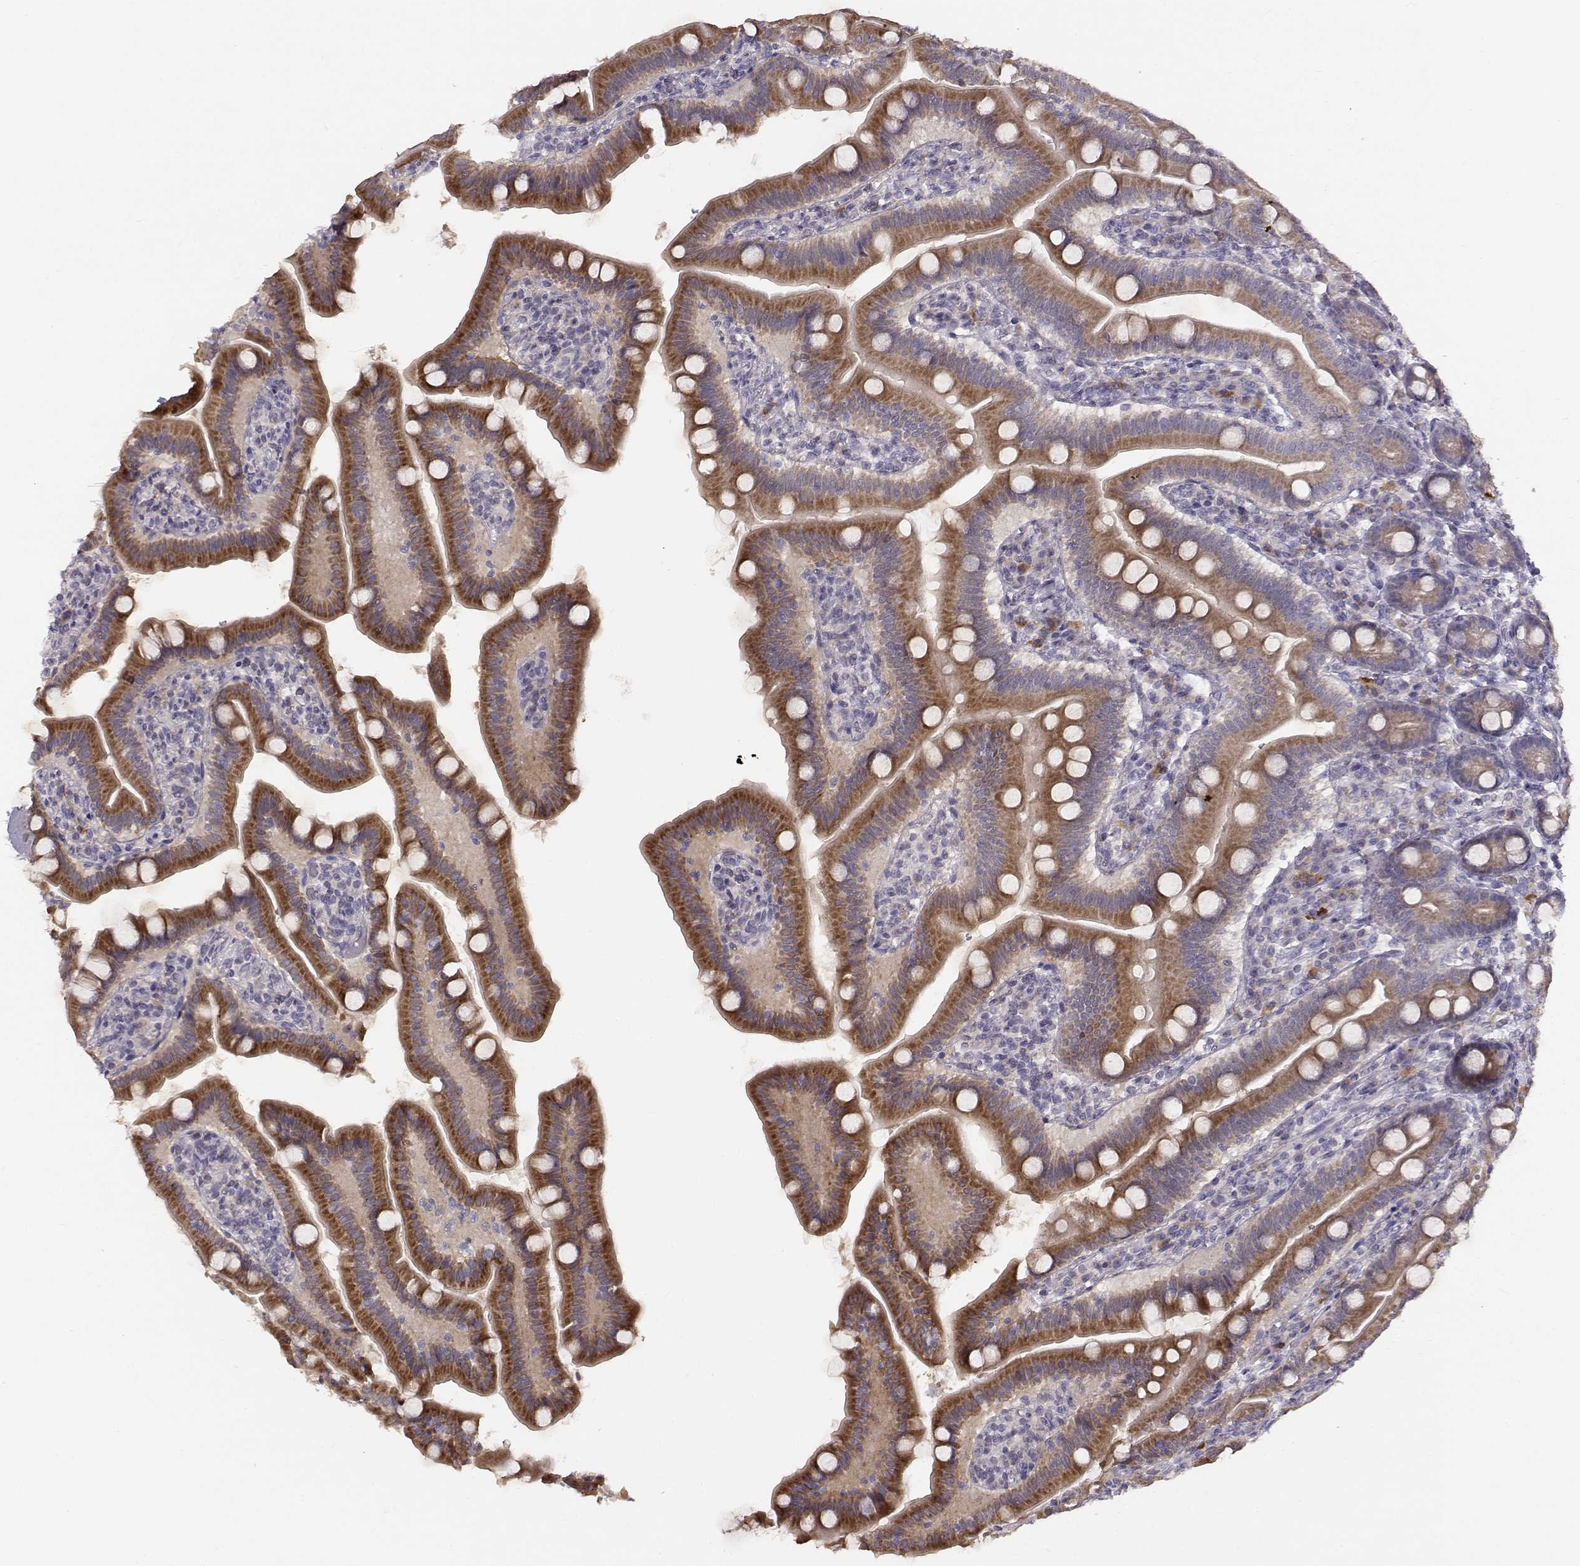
{"staining": {"intensity": "strong", "quantity": "25%-75%", "location": "cytoplasmic/membranous"}, "tissue": "small intestine", "cell_type": "Glandular cells", "image_type": "normal", "snomed": [{"axis": "morphology", "description": "Normal tissue, NOS"}, {"axis": "topography", "description": "Small intestine"}], "caption": "Immunohistochemical staining of normal human small intestine reveals 25%-75% levels of strong cytoplasmic/membranous protein expression in approximately 25%-75% of glandular cells.", "gene": "ACSL6", "patient": {"sex": "male", "age": 66}}